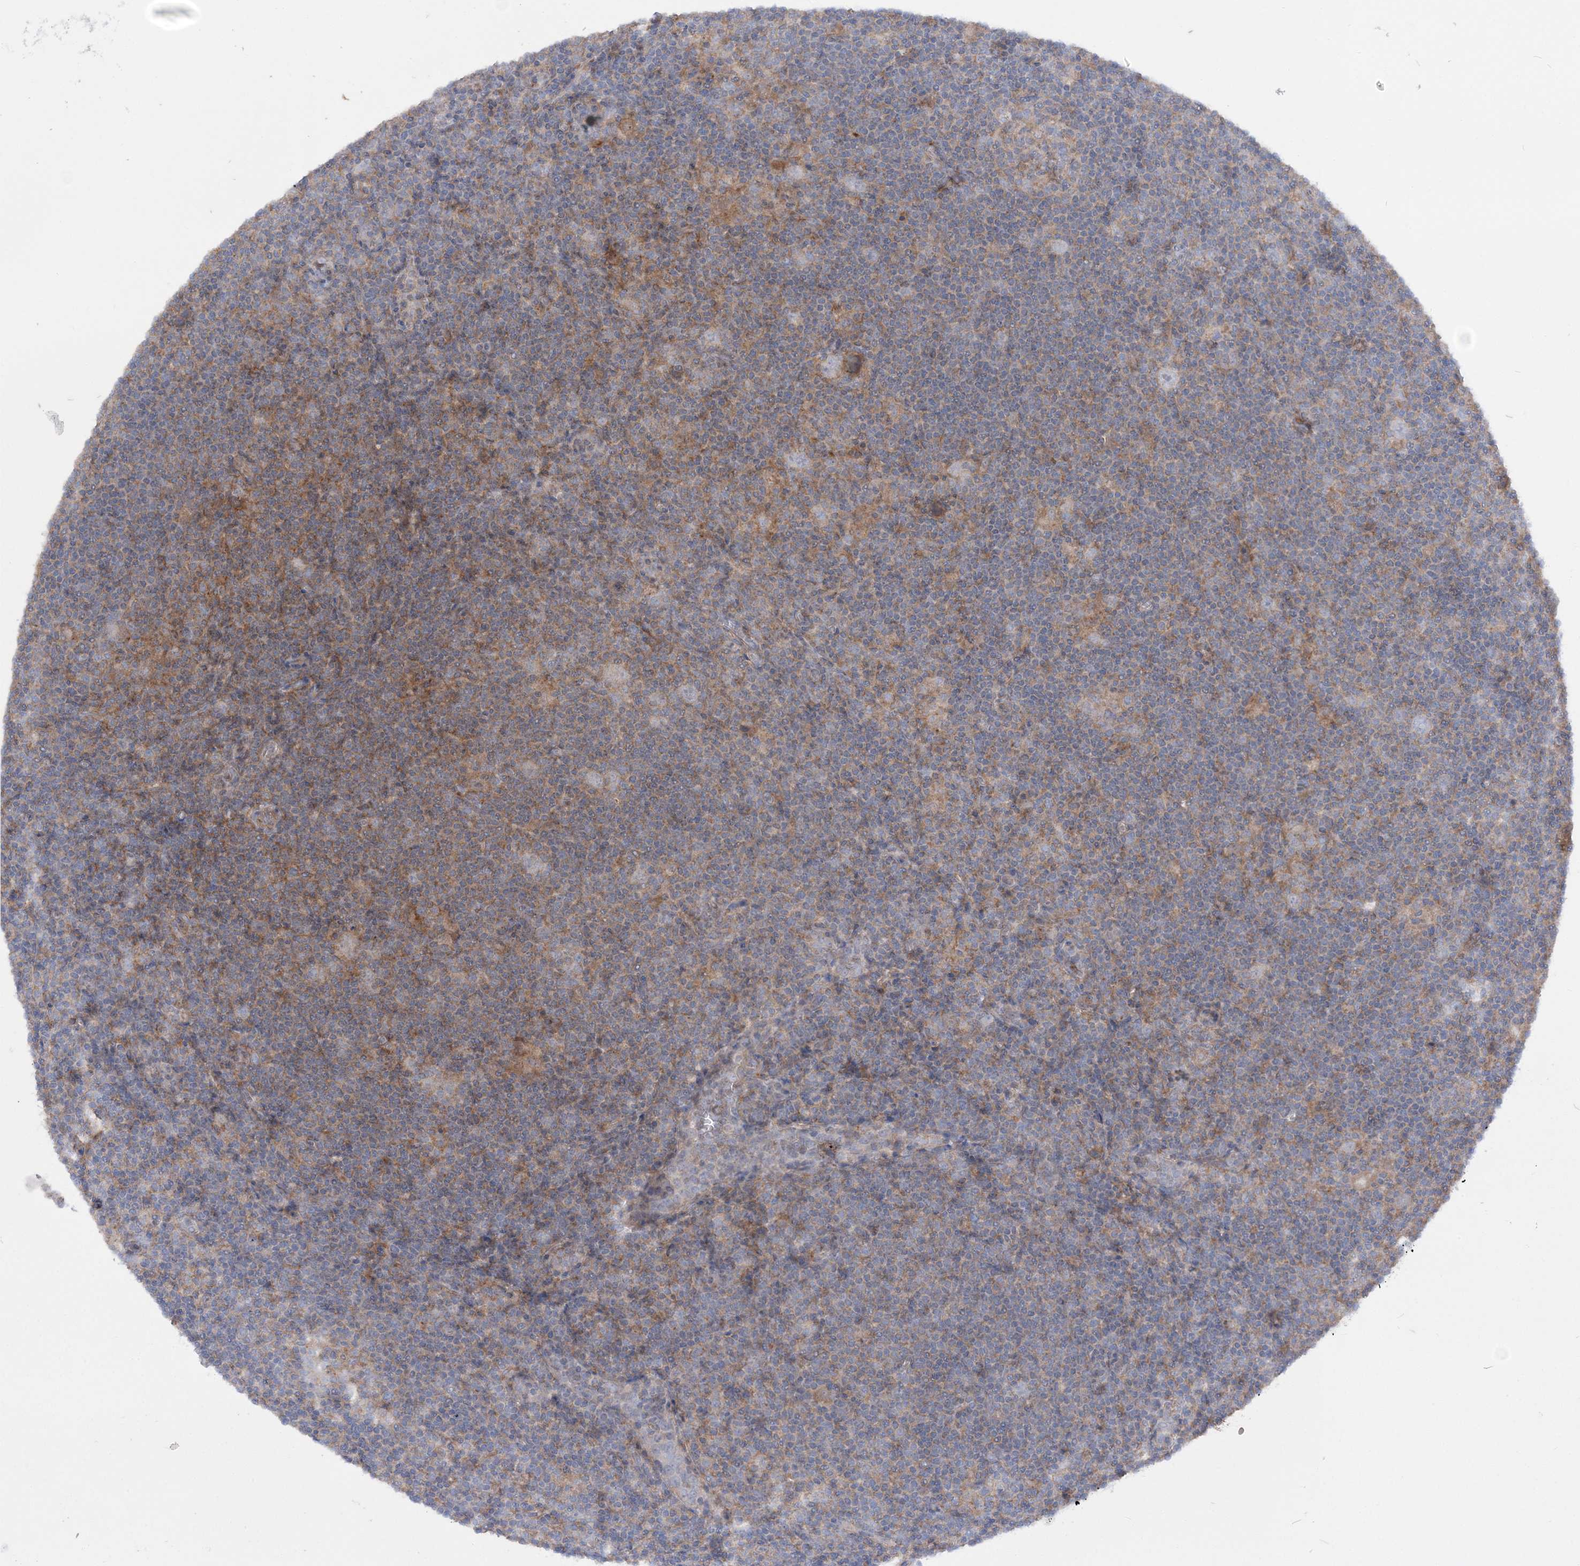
{"staining": {"intensity": "negative", "quantity": "none", "location": "none"}, "tissue": "lymphoma", "cell_type": "Tumor cells", "image_type": "cancer", "snomed": [{"axis": "morphology", "description": "Hodgkin's disease, NOS"}, {"axis": "topography", "description": "Lymph node"}], "caption": "High power microscopy histopathology image of an immunohistochemistry micrograph of lymphoma, revealing no significant staining in tumor cells. Brightfield microscopy of immunohistochemistry stained with DAB (3,3'-diaminobenzidine) (brown) and hematoxylin (blue), captured at high magnification.", "gene": "SLFN14", "patient": {"sex": "female", "age": 57}}